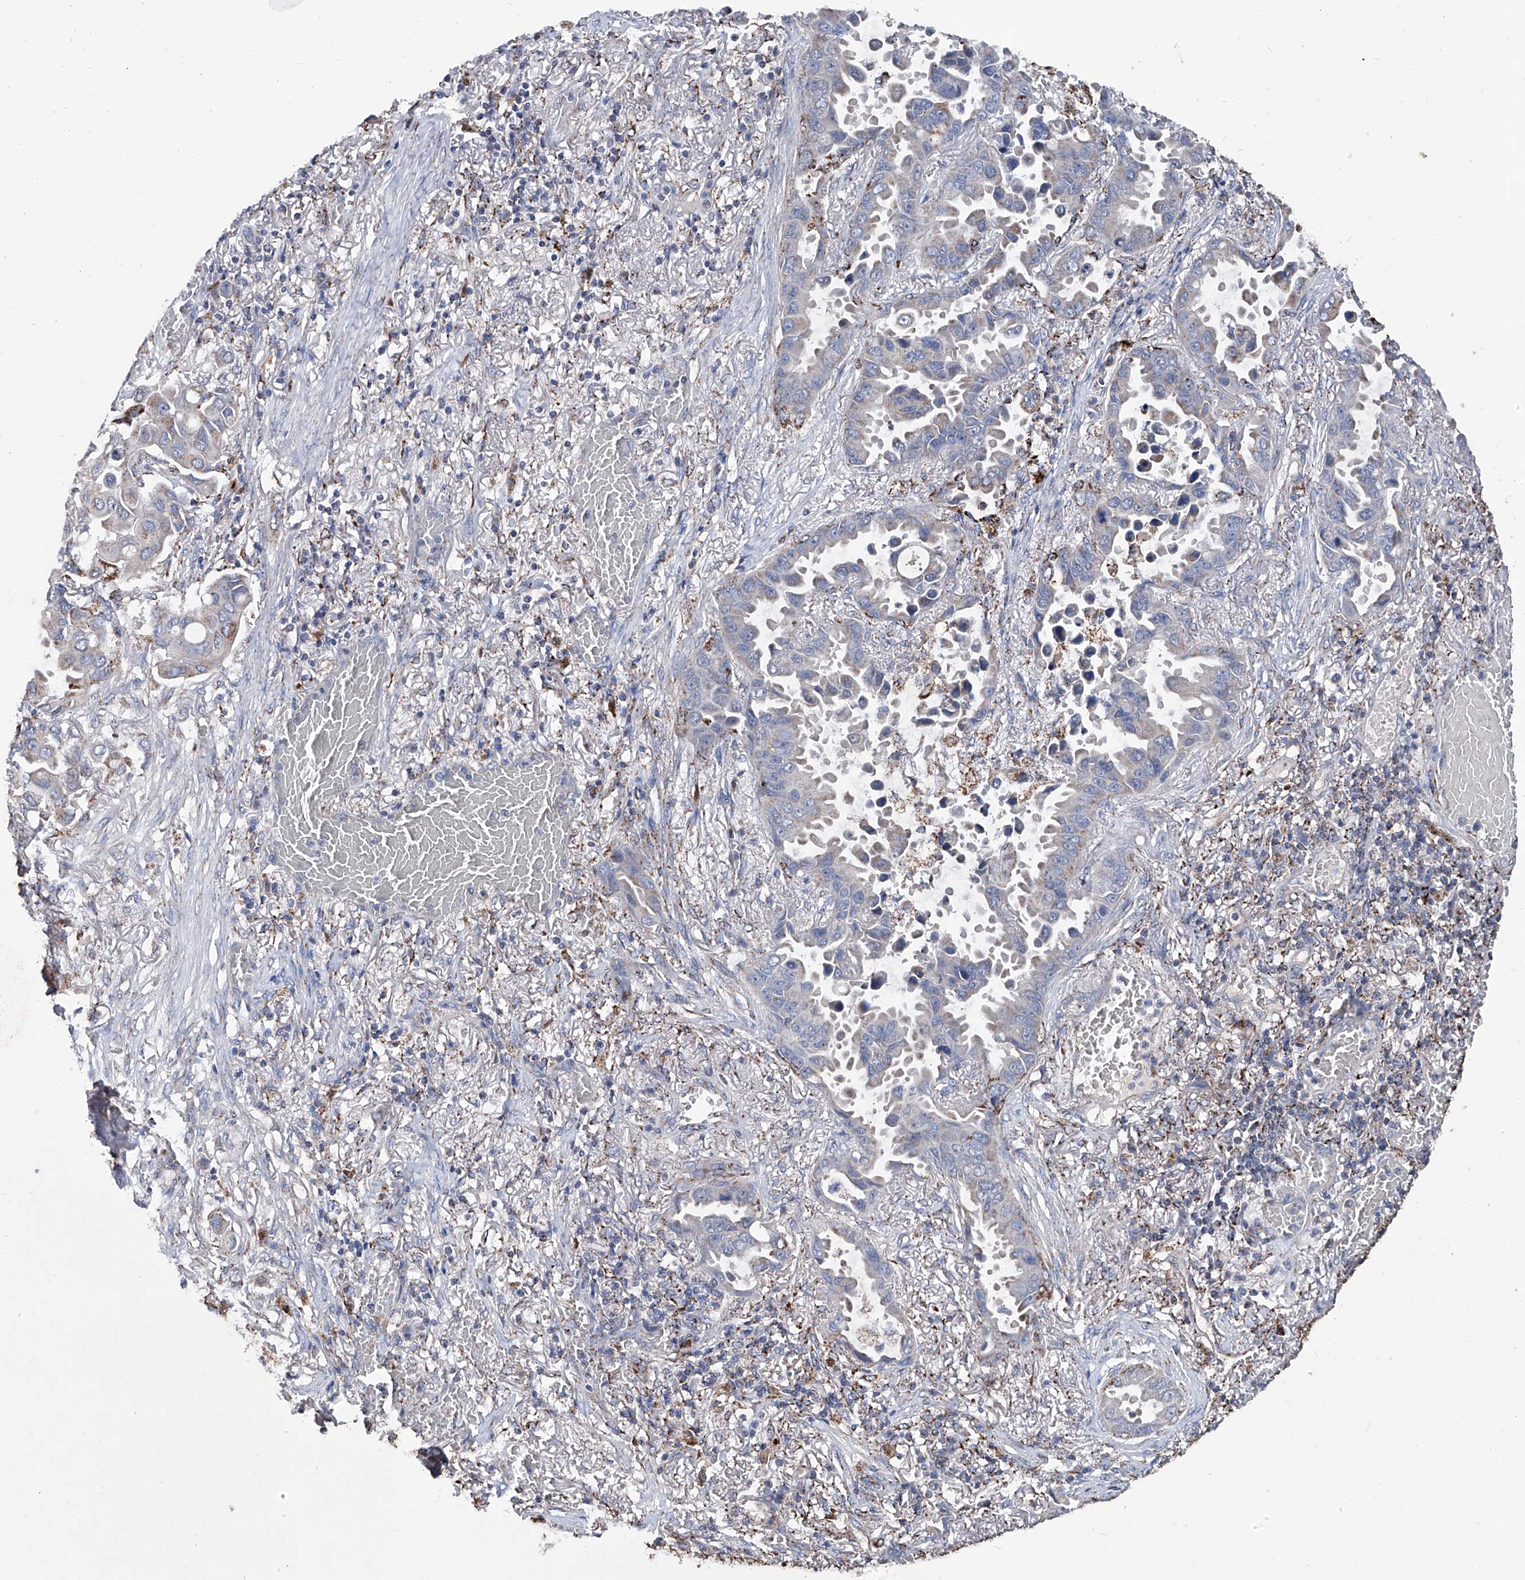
{"staining": {"intensity": "weak", "quantity": "25%-75%", "location": "cytoplasmic/membranous"}, "tissue": "lung cancer", "cell_type": "Tumor cells", "image_type": "cancer", "snomed": [{"axis": "morphology", "description": "Adenocarcinoma, NOS"}, {"axis": "topography", "description": "Lung"}], "caption": "This photomicrograph shows lung cancer stained with IHC to label a protein in brown. The cytoplasmic/membranous of tumor cells show weak positivity for the protein. Nuclei are counter-stained blue.", "gene": "NHS", "patient": {"sex": "male", "age": 64}}